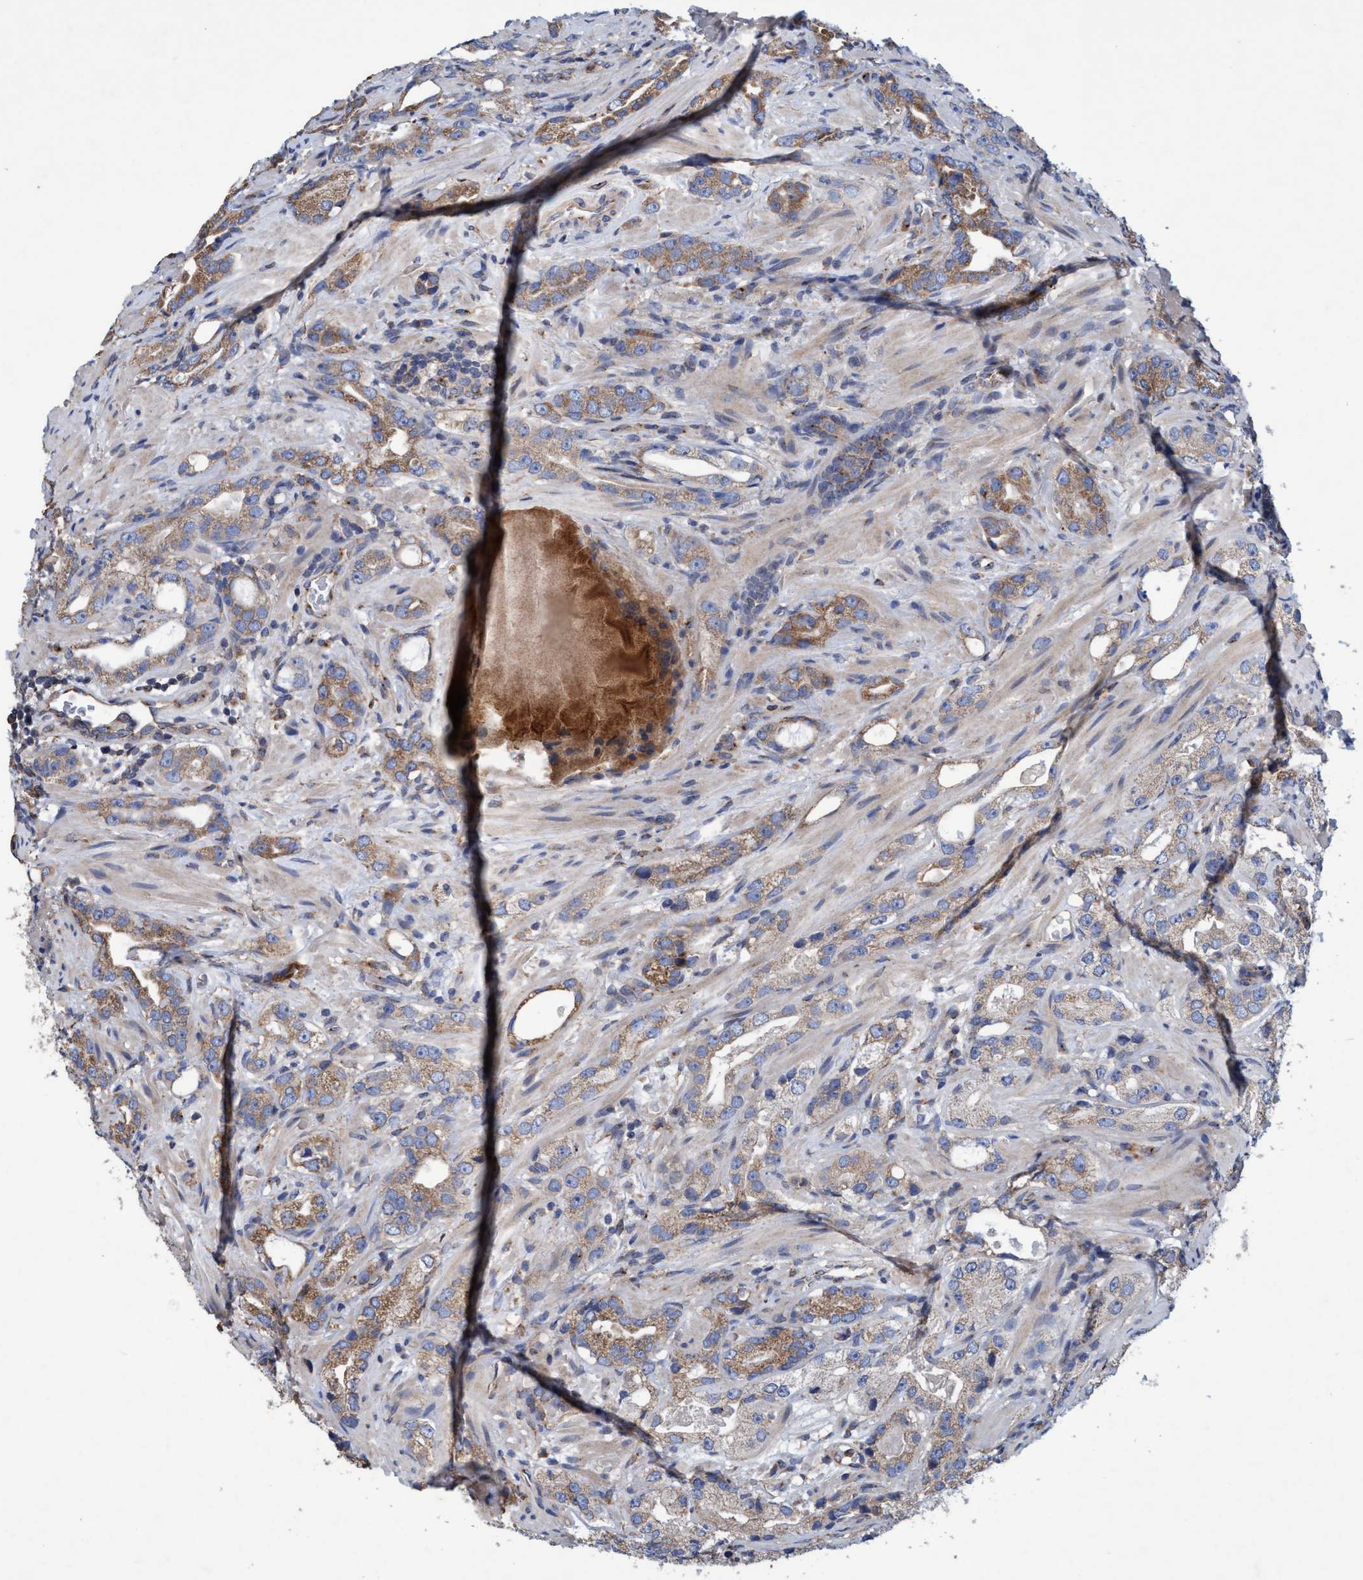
{"staining": {"intensity": "moderate", "quantity": ">75%", "location": "cytoplasmic/membranous"}, "tissue": "prostate cancer", "cell_type": "Tumor cells", "image_type": "cancer", "snomed": [{"axis": "morphology", "description": "Adenocarcinoma, High grade"}, {"axis": "topography", "description": "Prostate"}], "caption": "Immunohistochemical staining of prostate cancer exhibits medium levels of moderate cytoplasmic/membranous expression in approximately >75% of tumor cells.", "gene": "BICD2", "patient": {"sex": "male", "age": 63}}